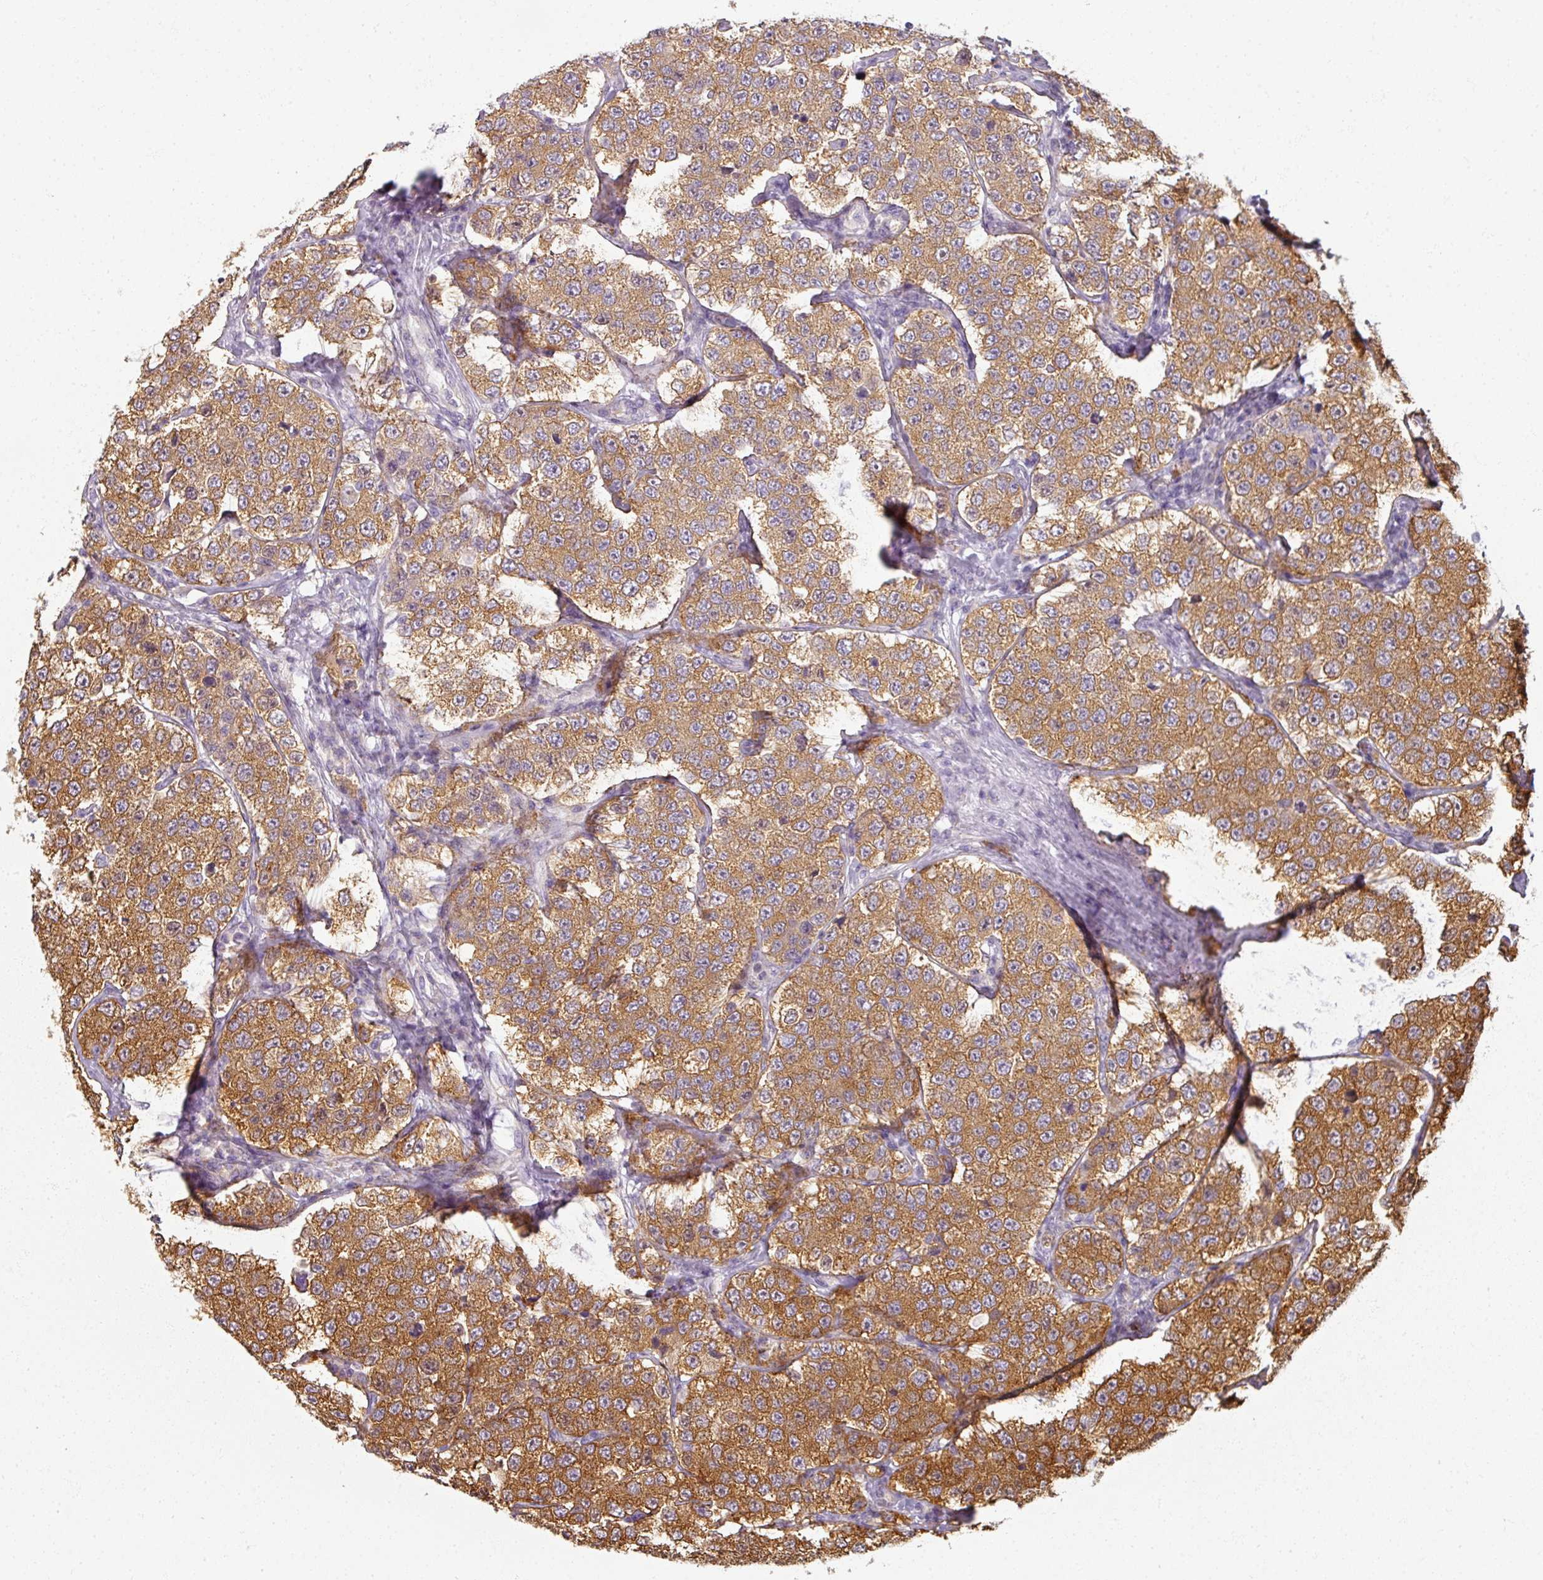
{"staining": {"intensity": "moderate", "quantity": ">75%", "location": "cytoplasmic/membranous"}, "tissue": "testis cancer", "cell_type": "Tumor cells", "image_type": "cancer", "snomed": [{"axis": "morphology", "description": "Seminoma, NOS"}, {"axis": "topography", "description": "Testis"}], "caption": "Immunohistochemistry (DAB (3,3'-diaminobenzidine)) staining of testis cancer (seminoma) shows moderate cytoplasmic/membranous protein positivity in approximately >75% of tumor cells.", "gene": "AGPAT4", "patient": {"sex": "male", "age": 34}}